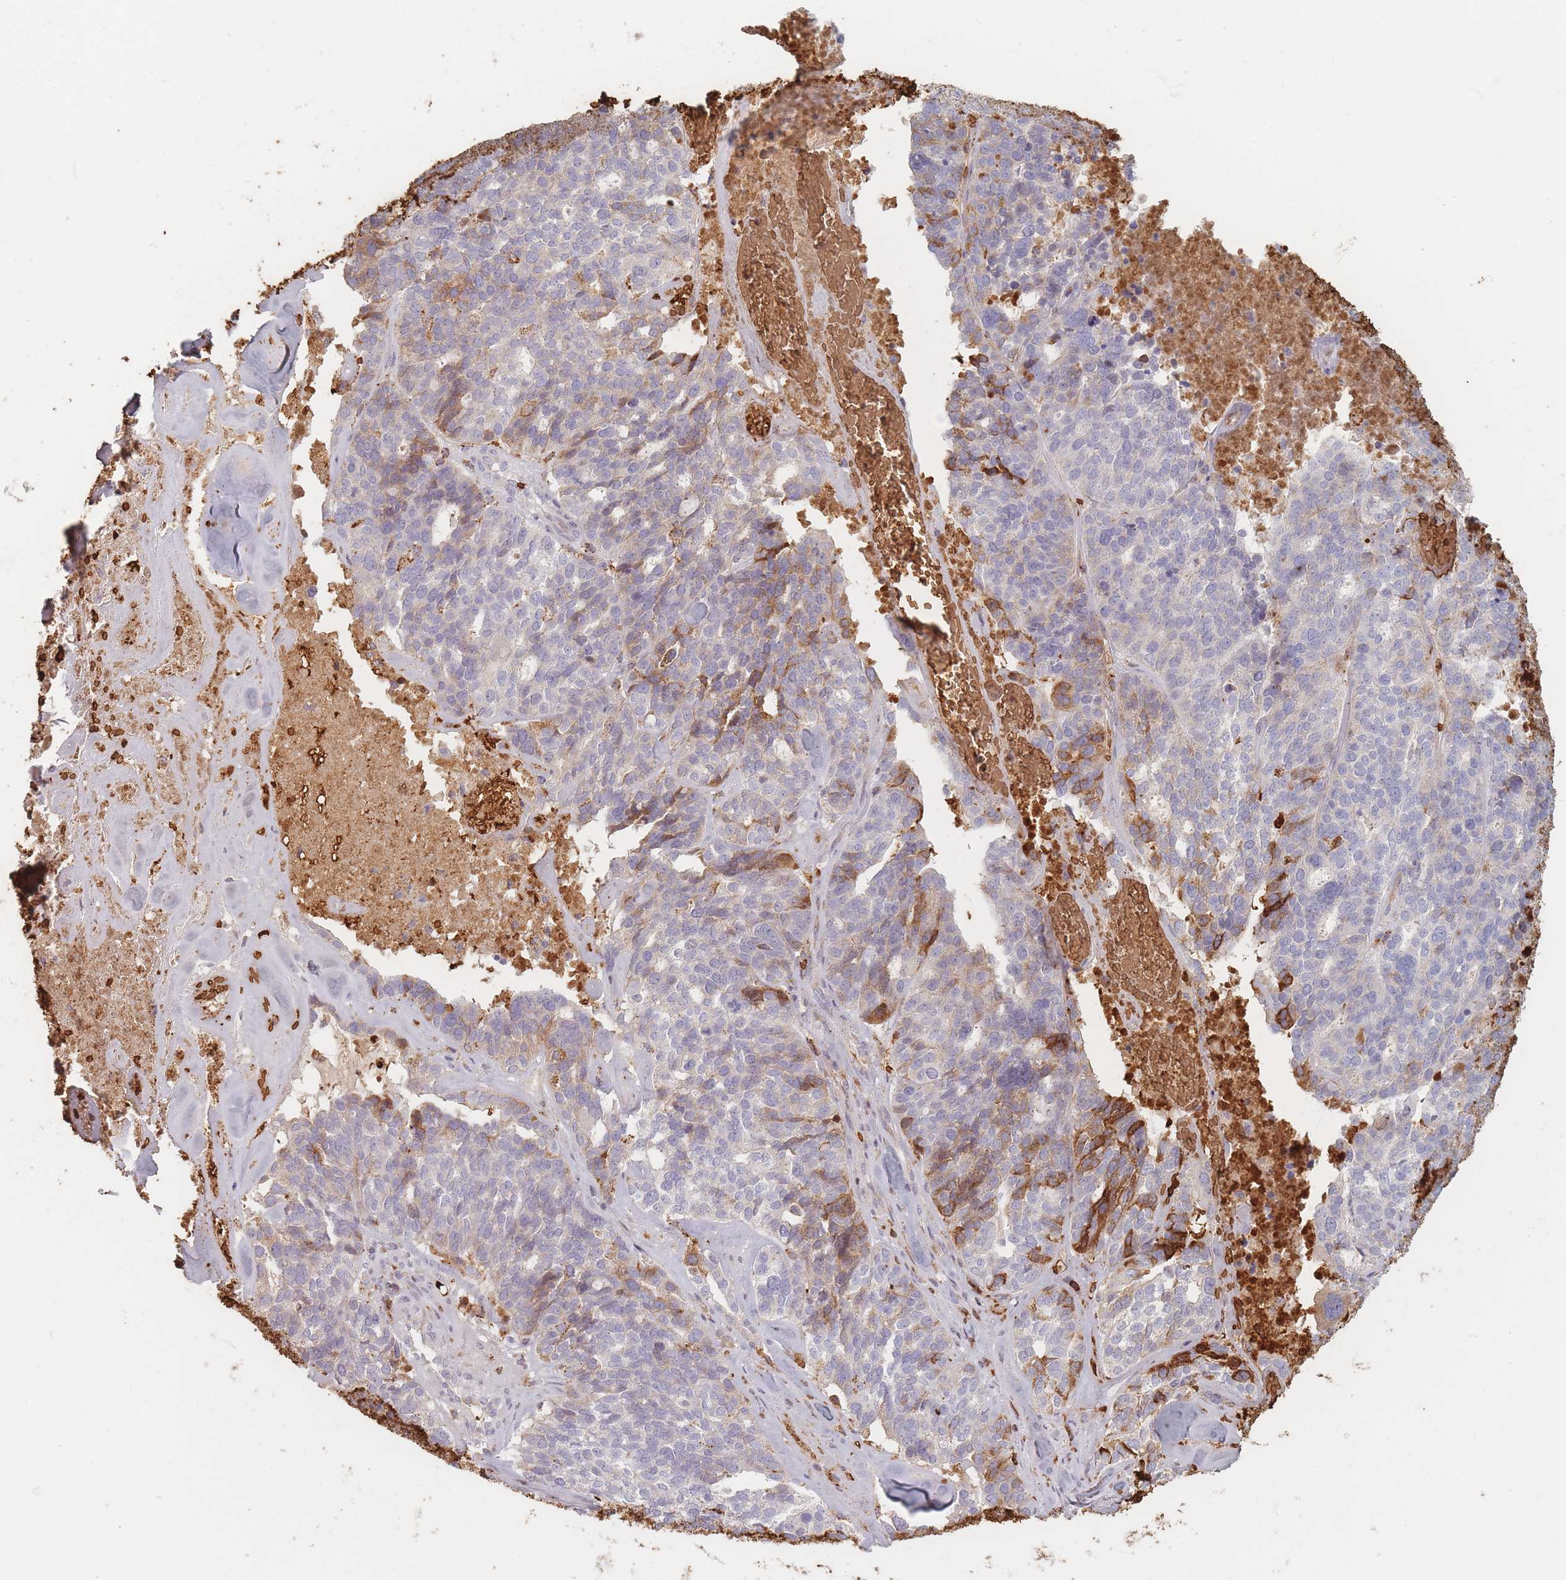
{"staining": {"intensity": "moderate", "quantity": "<25%", "location": "cytoplasmic/membranous"}, "tissue": "ovarian cancer", "cell_type": "Tumor cells", "image_type": "cancer", "snomed": [{"axis": "morphology", "description": "Cystadenocarcinoma, serous, NOS"}, {"axis": "topography", "description": "Ovary"}], "caption": "This is an image of immunohistochemistry (IHC) staining of ovarian cancer (serous cystadenocarcinoma), which shows moderate positivity in the cytoplasmic/membranous of tumor cells.", "gene": "SLC2A6", "patient": {"sex": "female", "age": 59}}